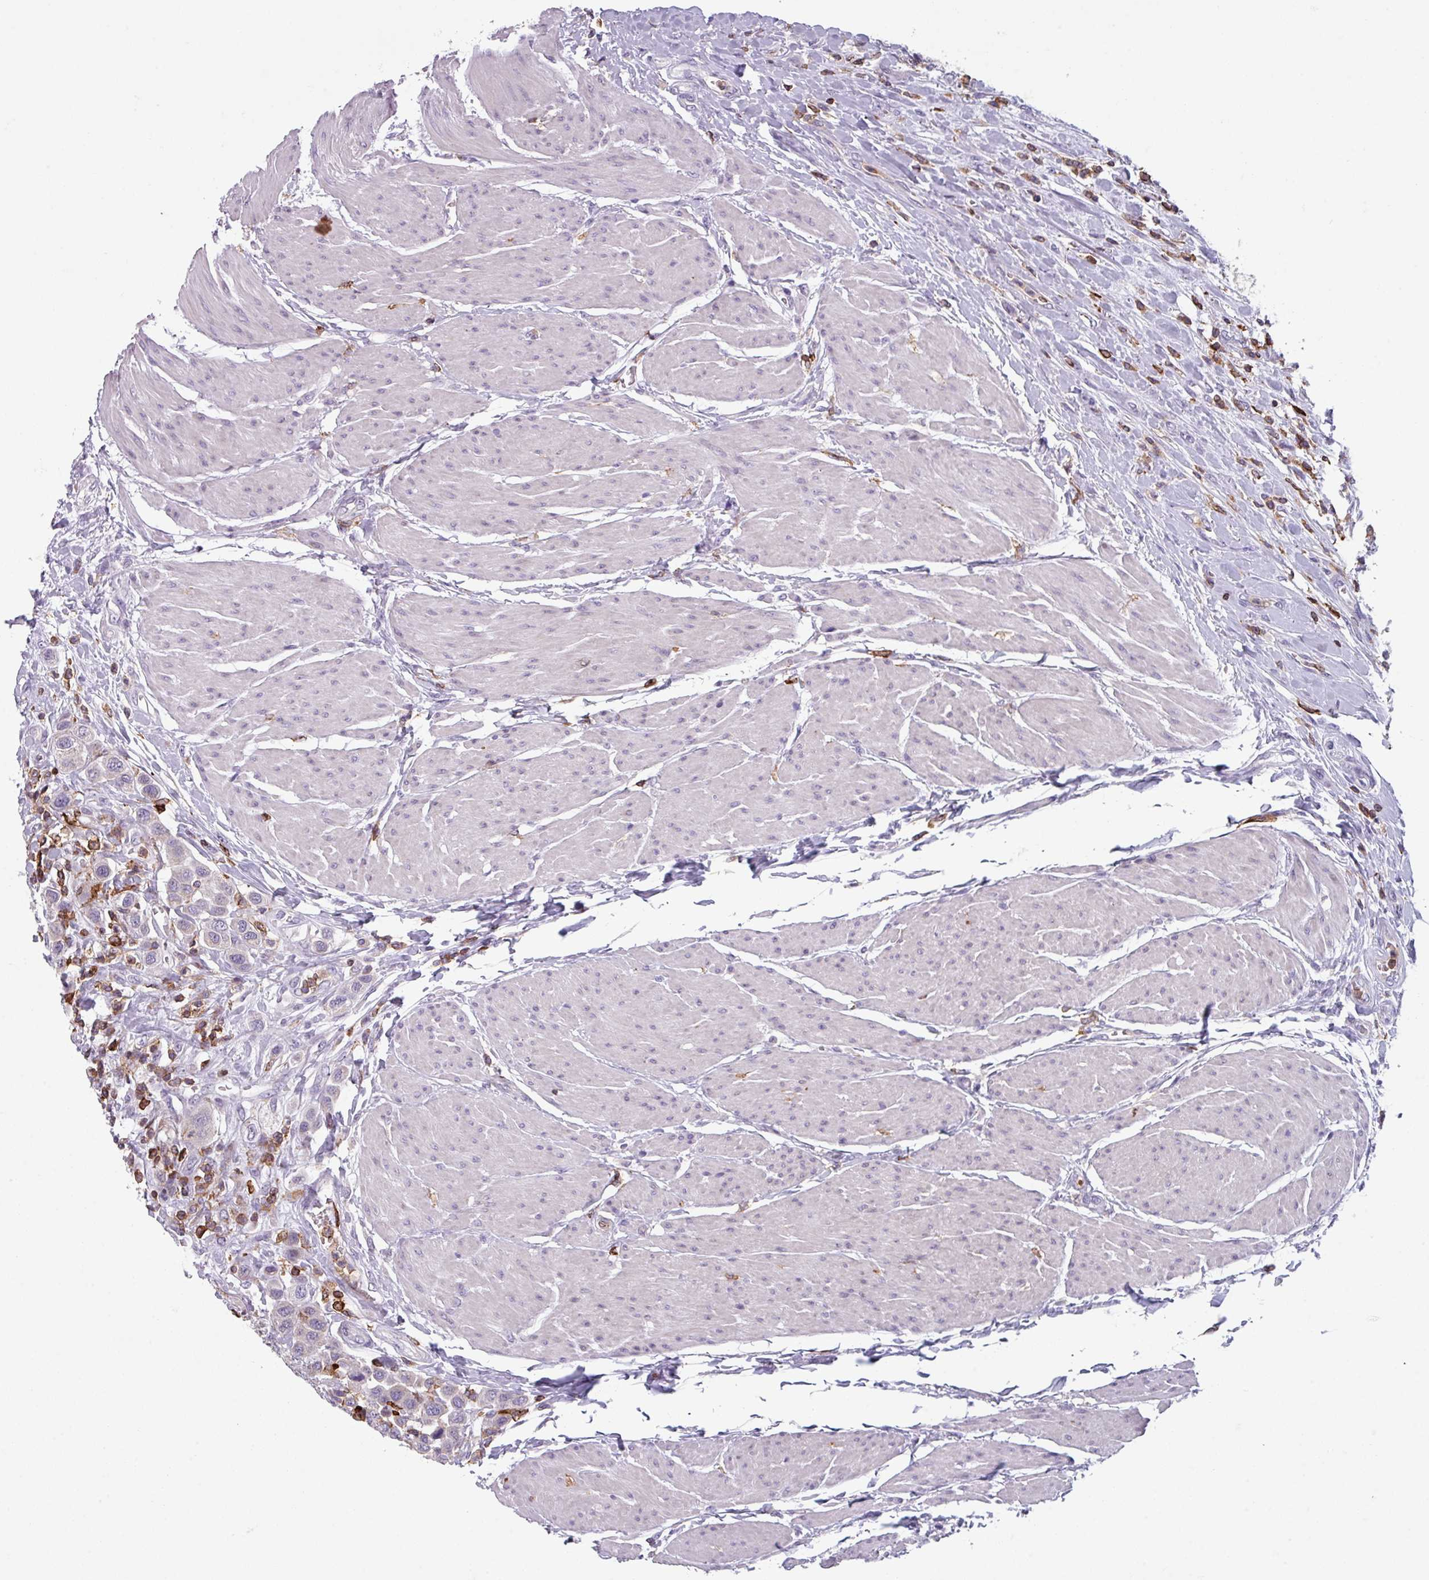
{"staining": {"intensity": "negative", "quantity": "none", "location": "none"}, "tissue": "urothelial cancer", "cell_type": "Tumor cells", "image_type": "cancer", "snomed": [{"axis": "morphology", "description": "Urothelial carcinoma, High grade"}, {"axis": "topography", "description": "Urinary bladder"}], "caption": "Tumor cells are negative for protein expression in human urothelial cancer.", "gene": "NEDD9", "patient": {"sex": "male", "age": 50}}